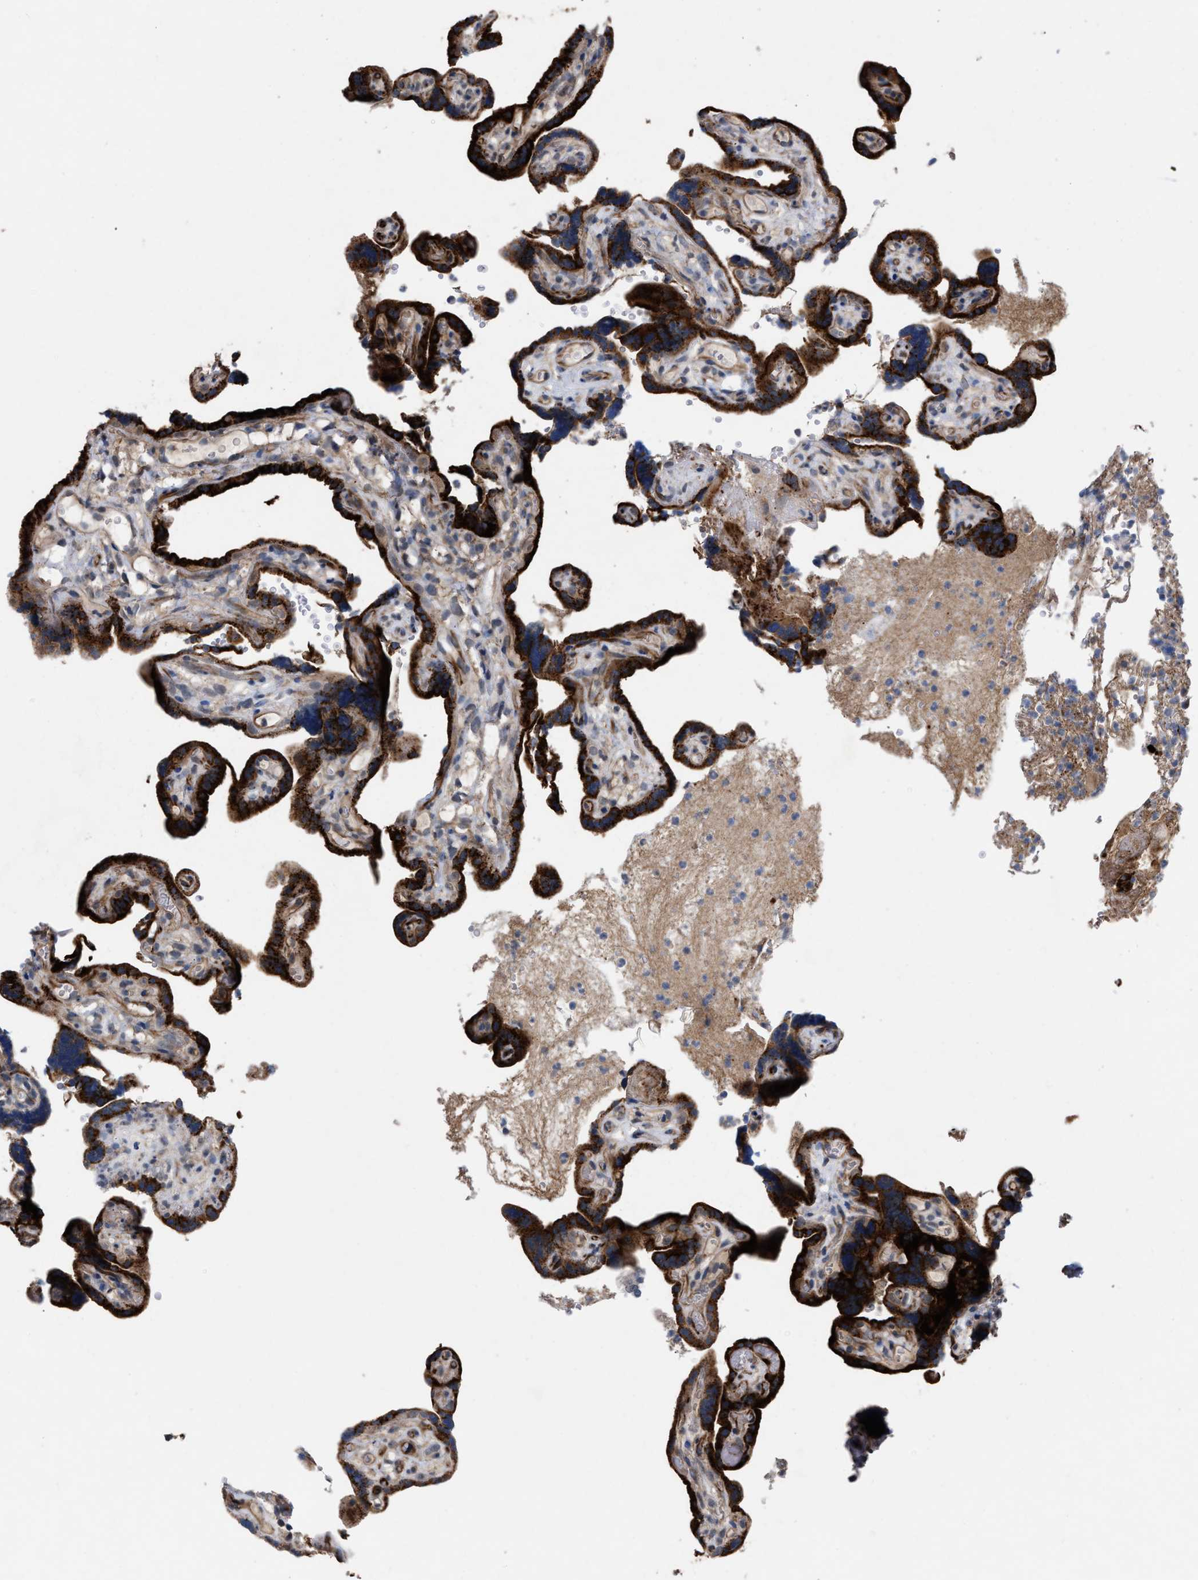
{"staining": {"intensity": "moderate", "quantity": ">75%", "location": "cytoplasmic/membranous"}, "tissue": "placenta", "cell_type": "Decidual cells", "image_type": "normal", "snomed": [{"axis": "morphology", "description": "Normal tissue, NOS"}, {"axis": "topography", "description": "Placenta"}], "caption": "Moderate cytoplasmic/membranous positivity is appreciated in about >75% of decidual cells in normal placenta.", "gene": "TMEM131", "patient": {"sex": "female", "age": 30}}